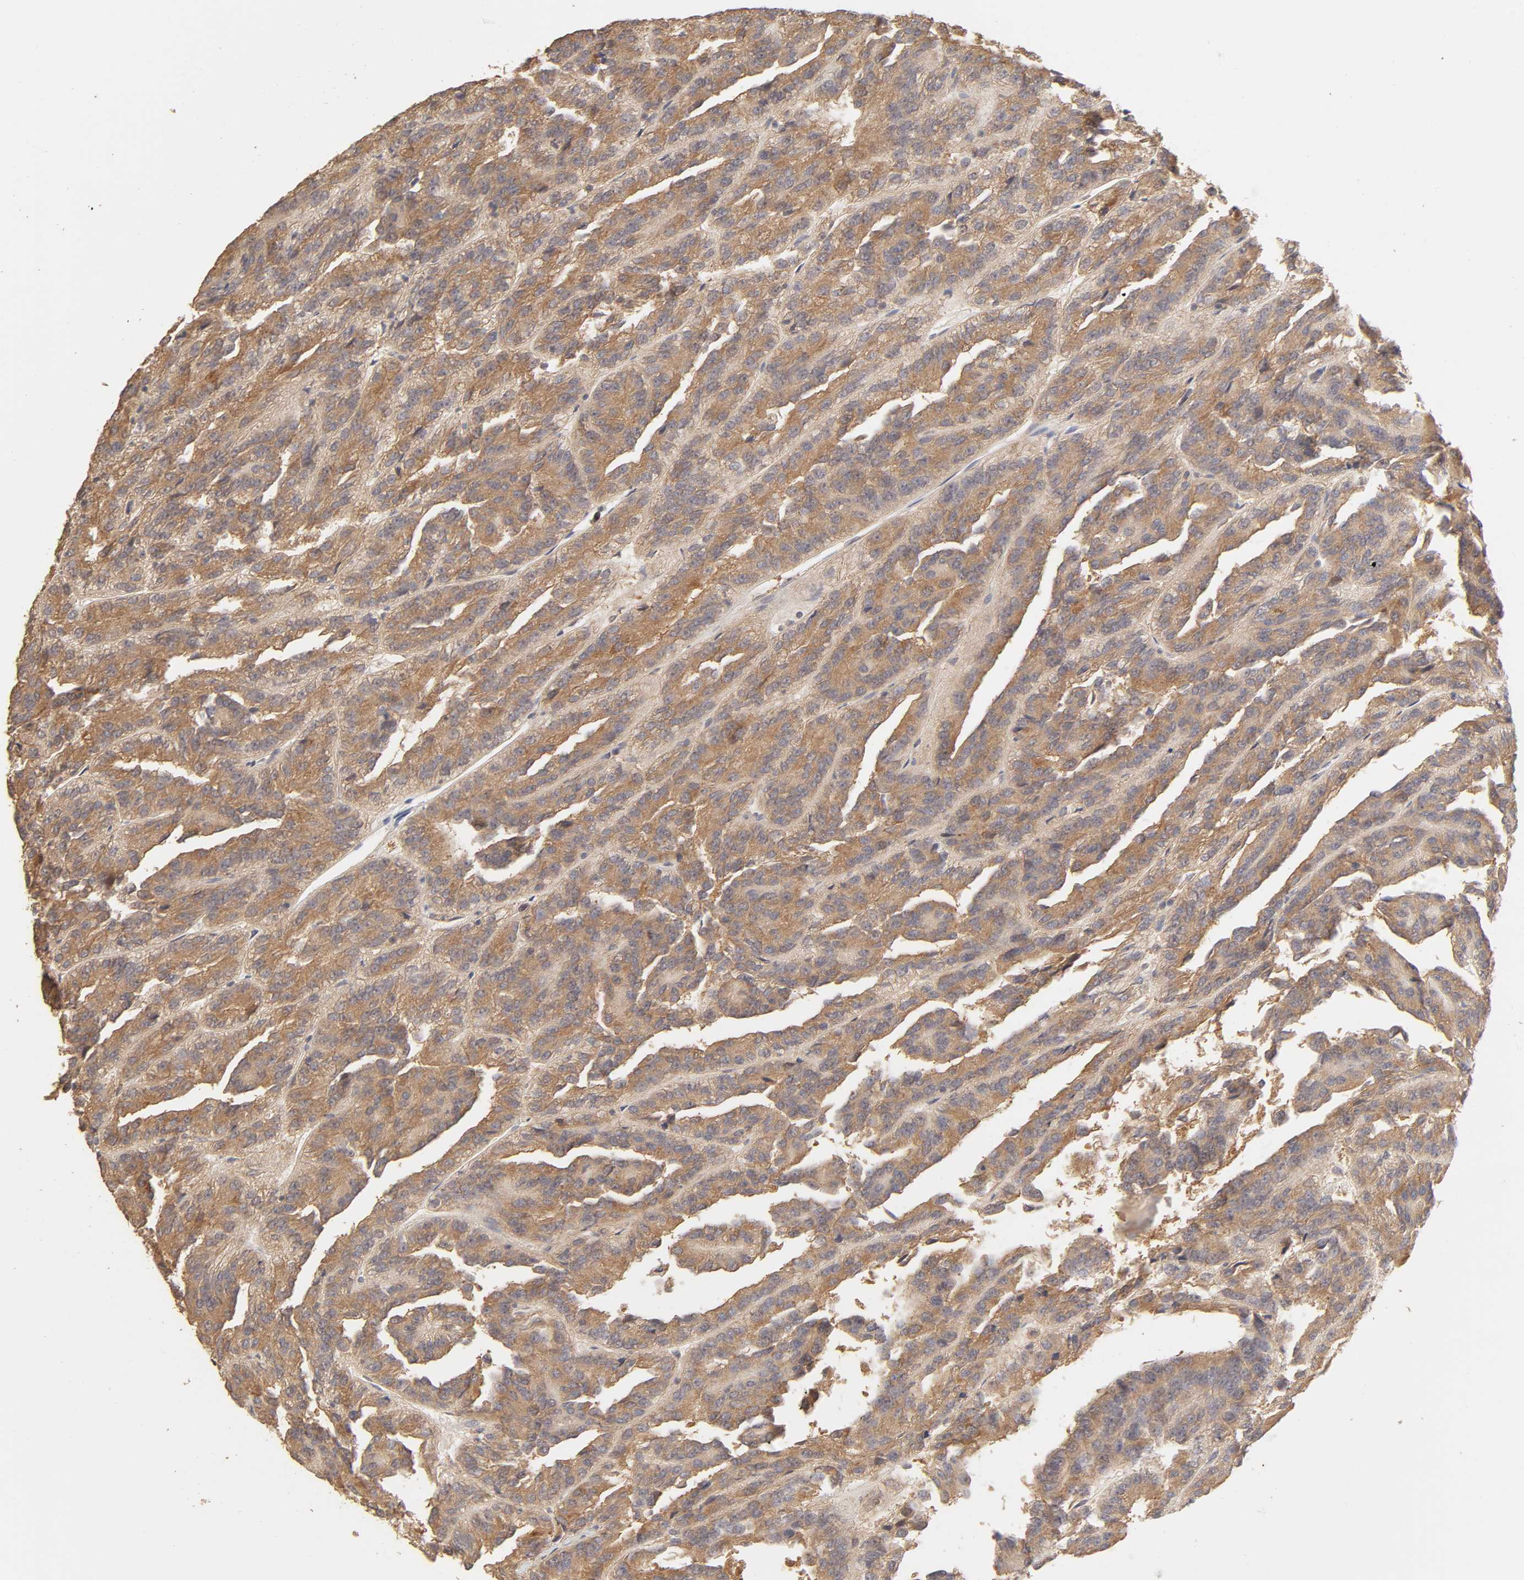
{"staining": {"intensity": "moderate", "quantity": ">75%", "location": "cytoplasmic/membranous"}, "tissue": "renal cancer", "cell_type": "Tumor cells", "image_type": "cancer", "snomed": [{"axis": "morphology", "description": "Adenocarcinoma, NOS"}, {"axis": "topography", "description": "Kidney"}], "caption": "Renal cancer stained with a protein marker demonstrates moderate staining in tumor cells.", "gene": "AP1G2", "patient": {"sex": "male", "age": 46}}